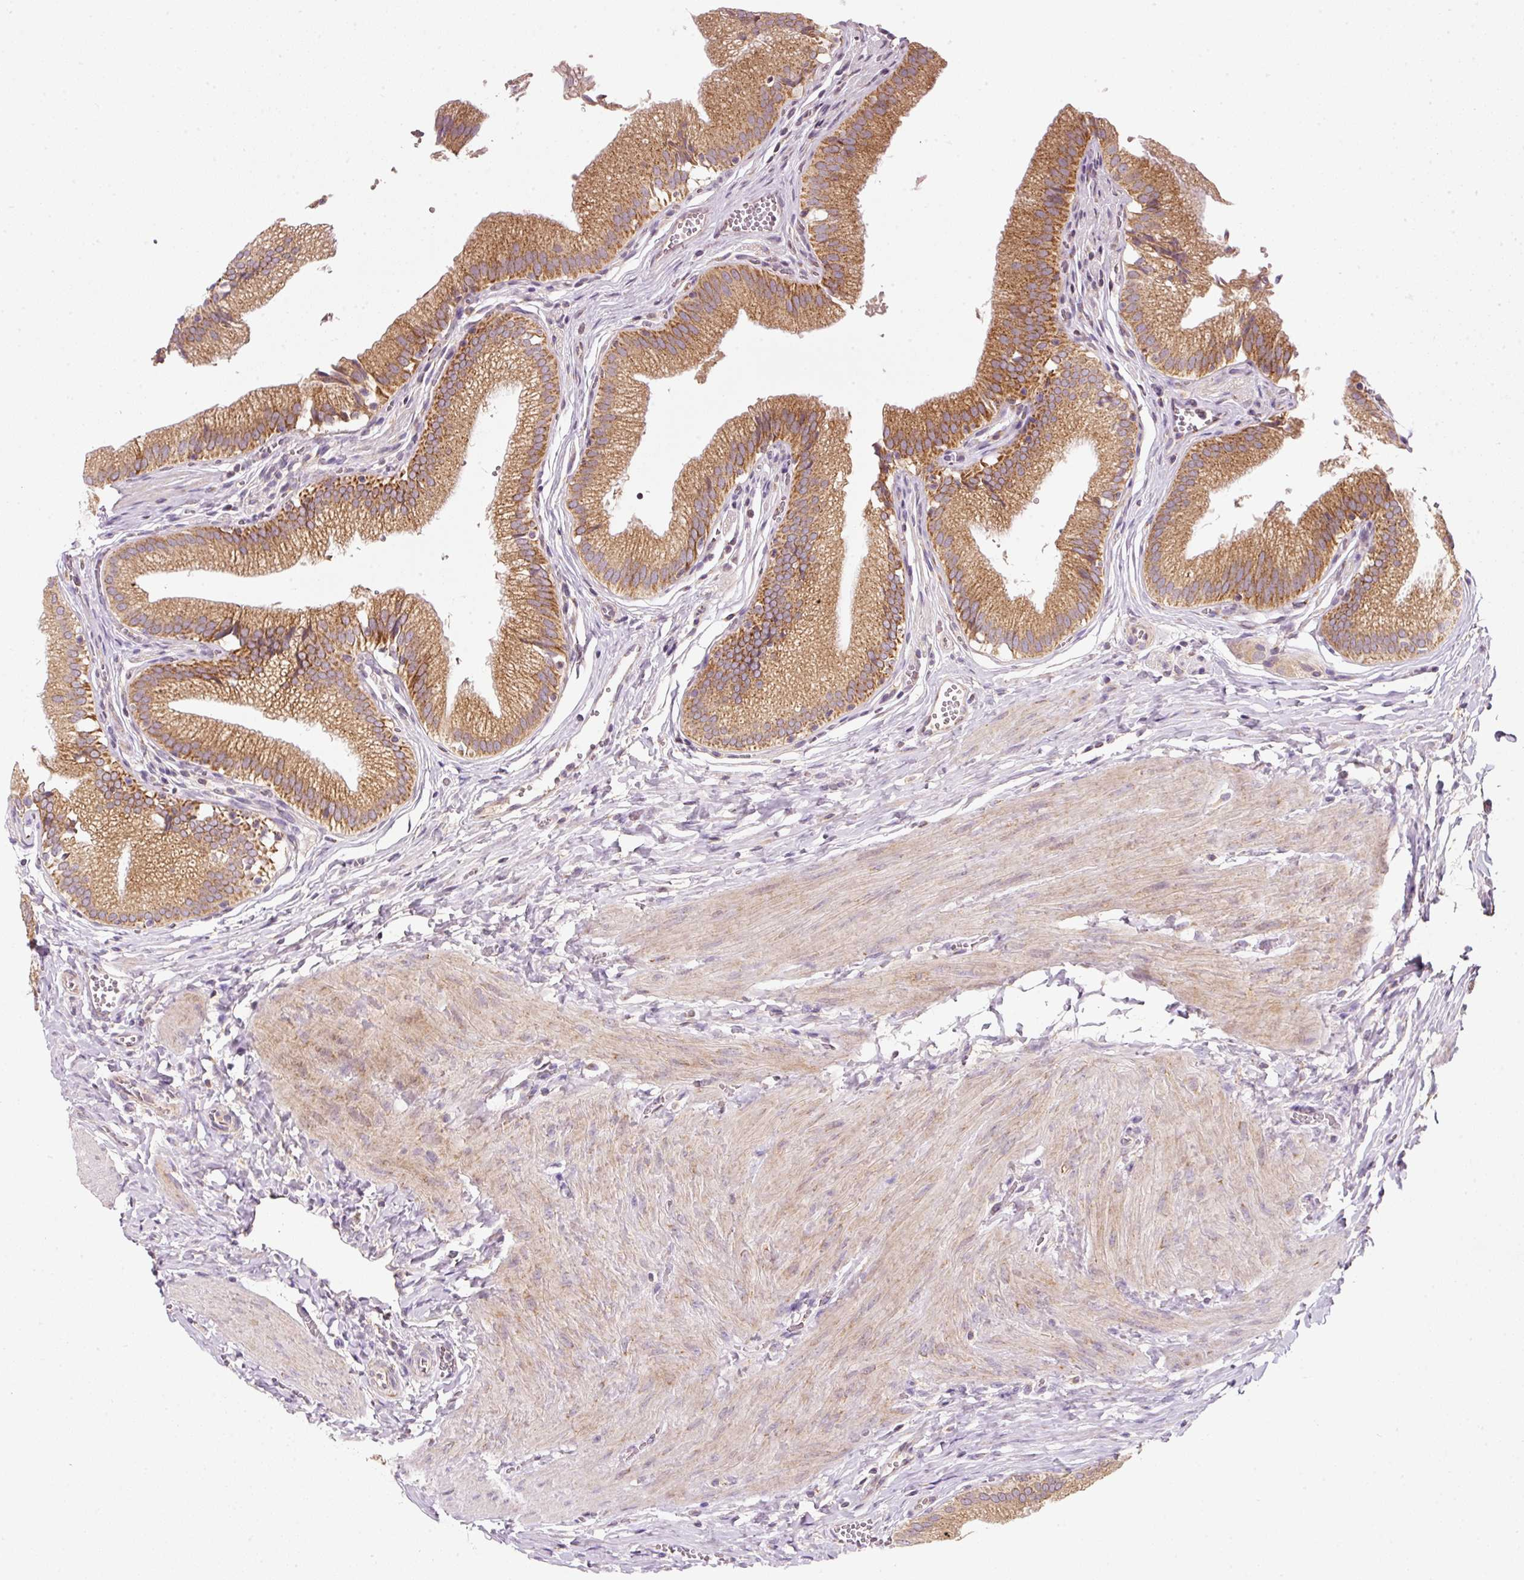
{"staining": {"intensity": "strong", "quantity": ">75%", "location": "cytoplasmic/membranous"}, "tissue": "gallbladder", "cell_type": "Glandular cells", "image_type": "normal", "snomed": [{"axis": "morphology", "description": "Normal tissue, NOS"}, {"axis": "topography", "description": "Gallbladder"}, {"axis": "topography", "description": "Peripheral nerve tissue"}], "caption": "IHC (DAB (3,3'-diaminobenzidine)) staining of benign gallbladder shows strong cytoplasmic/membranous protein expression in approximately >75% of glandular cells. The protein of interest is stained brown, and the nuclei are stained in blue (DAB IHC with brightfield microscopy, high magnification).", "gene": "FAM78B", "patient": {"sex": "male", "age": 17}}